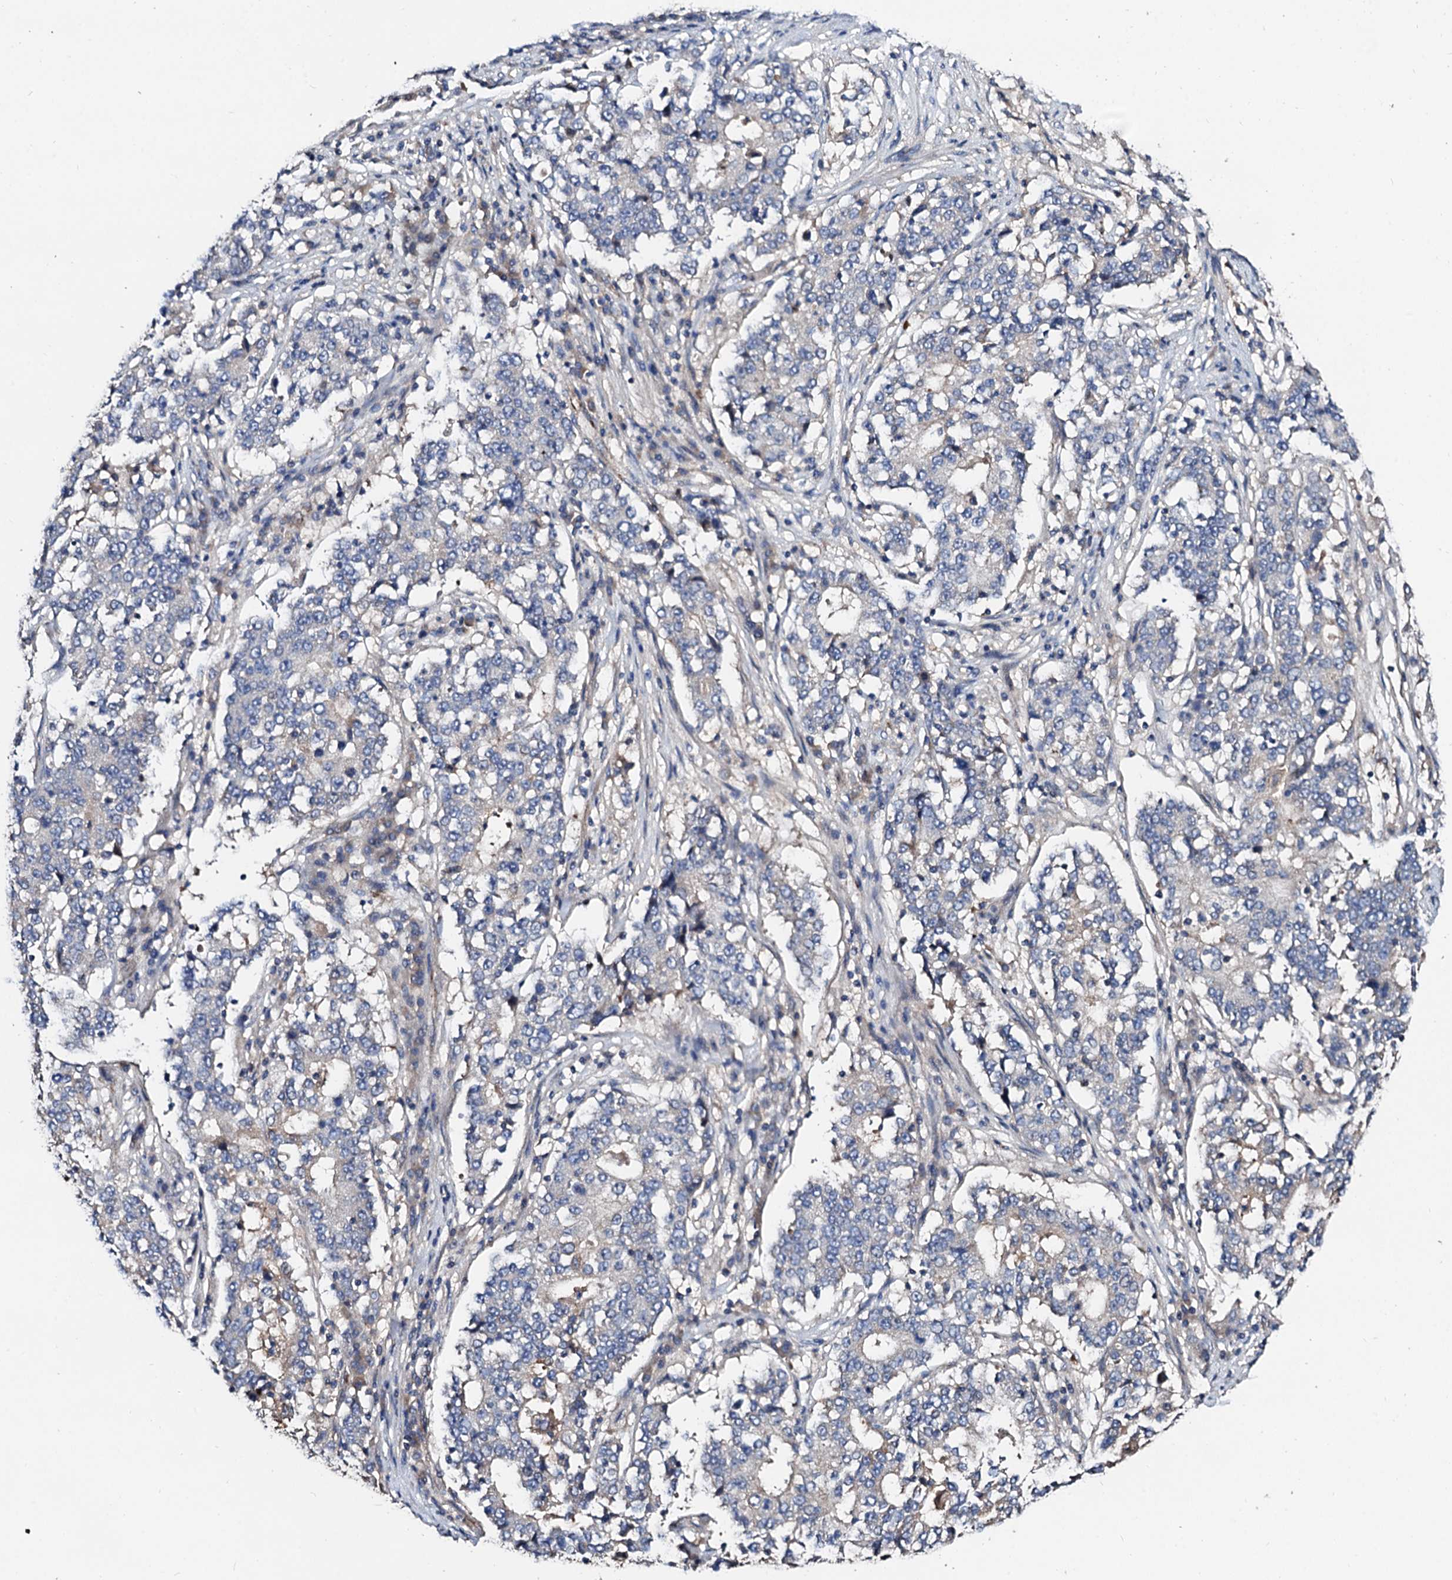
{"staining": {"intensity": "negative", "quantity": "none", "location": "none"}, "tissue": "stomach cancer", "cell_type": "Tumor cells", "image_type": "cancer", "snomed": [{"axis": "morphology", "description": "Adenocarcinoma, NOS"}, {"axis": "topography", "description": "Stomach"}], "caption": "Human adenocarcinoma (stomach) stained for a protein using immunohistochemistry (IHC) reveals no staining in tumor cells.", "gene": "FIBIN", "patient": {"sex": "male", "age": 59}}